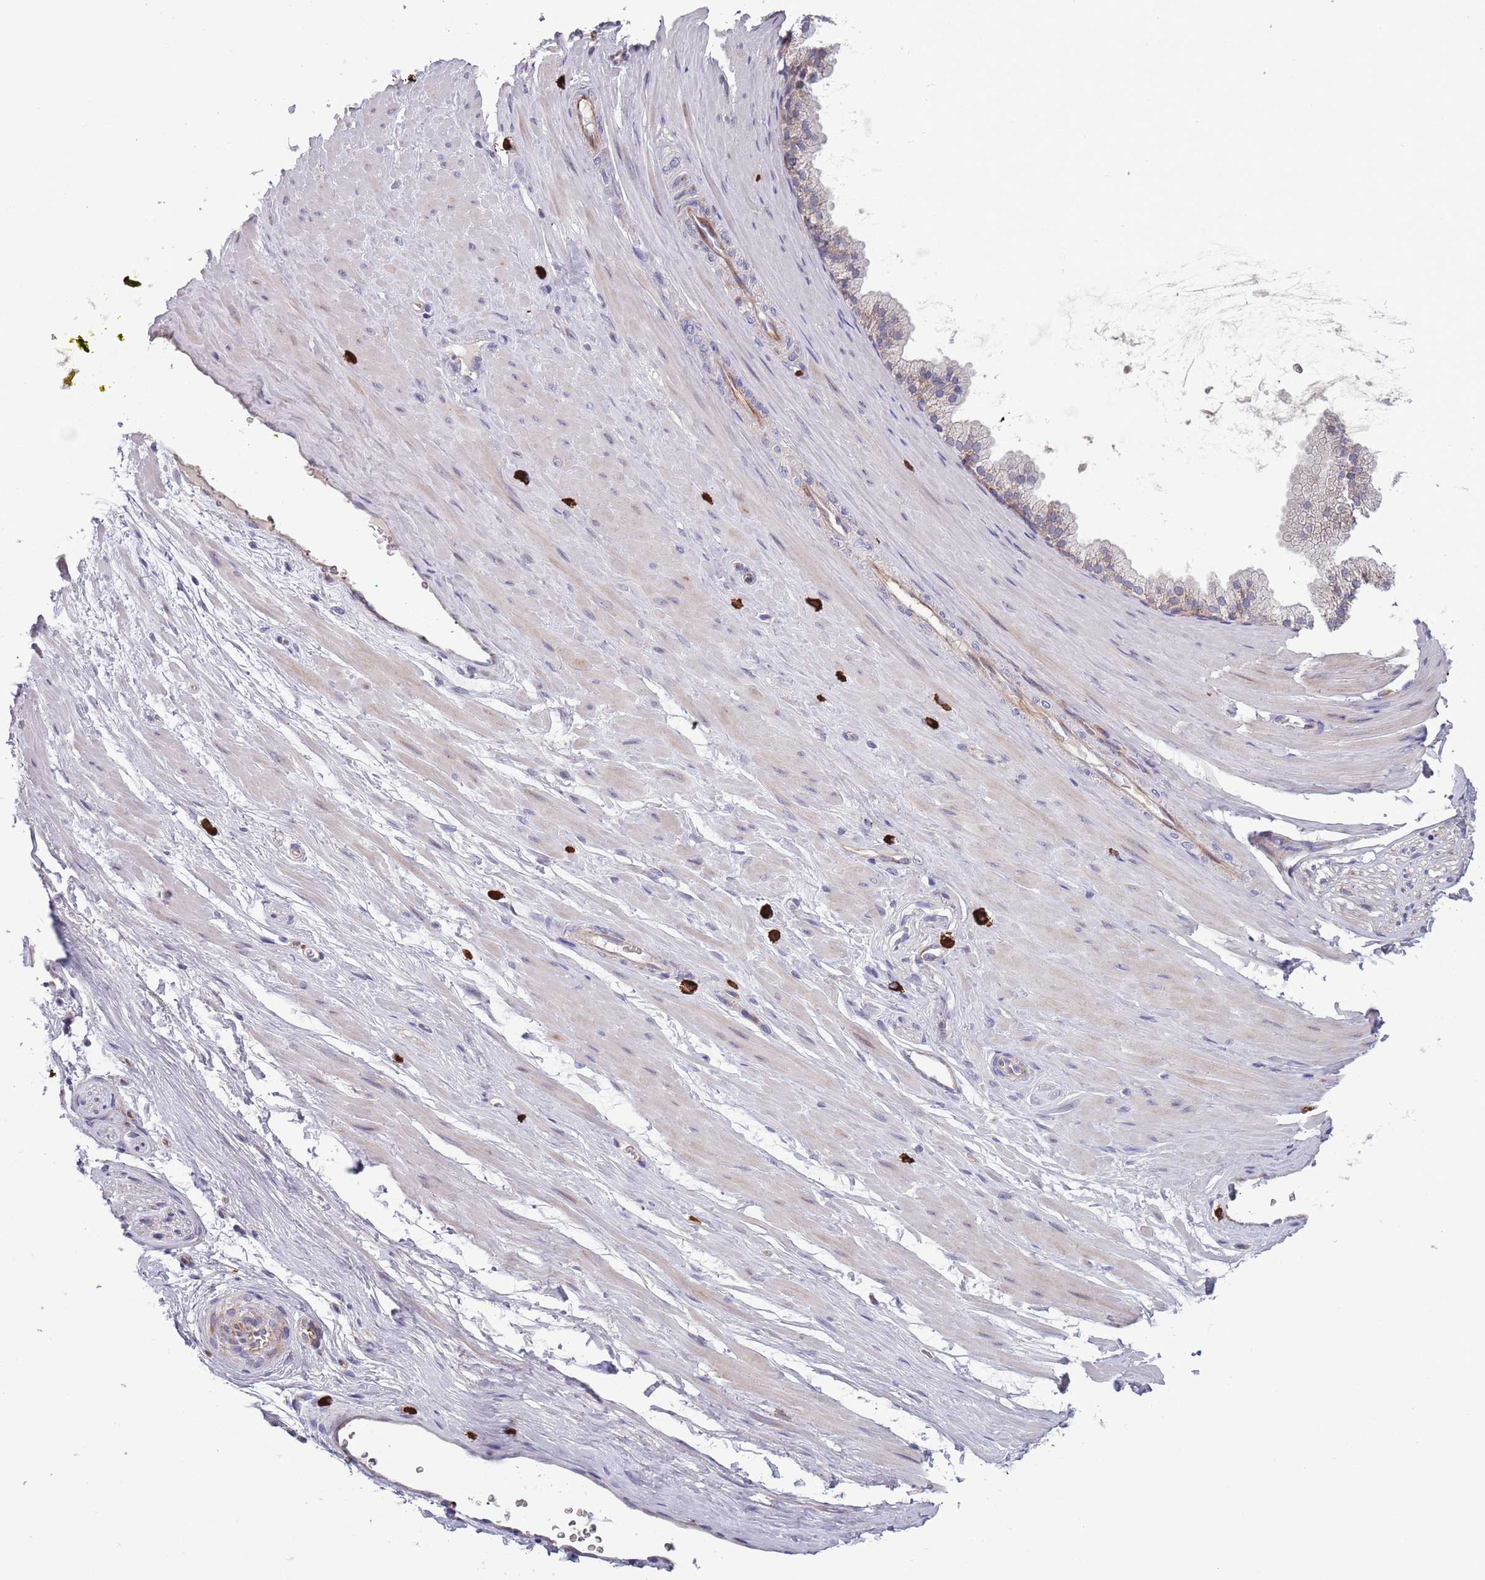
{"staining": {"intensity": "negative", "quantity": "none", "location": "none"}, "tissue": "adipose tissue", "cell_type": "Adipocytes", "image_type": "normal", "snomed": [{"axis": "morphology", "description": "Normal tissue, NOS"}, {"axis": "morphology", "description": "Adenocarcinoma, Low grade"}, {"axis": "topography", "description": "Prostate"}, {"axis": "topography", "description": "Peripheral nerve tissue"}], "caption": "Immunohistochemistry micrograph of benign human adipose tissue stained for a protein (brown), which displays no expression in adipocytes. Brightfield microscopy of IHC stained with DAB (brown) and hematoxylin (blue), captured at high magnification.", "gene": "TYW1B", "patient": {"sex": "male", "age": 63}}